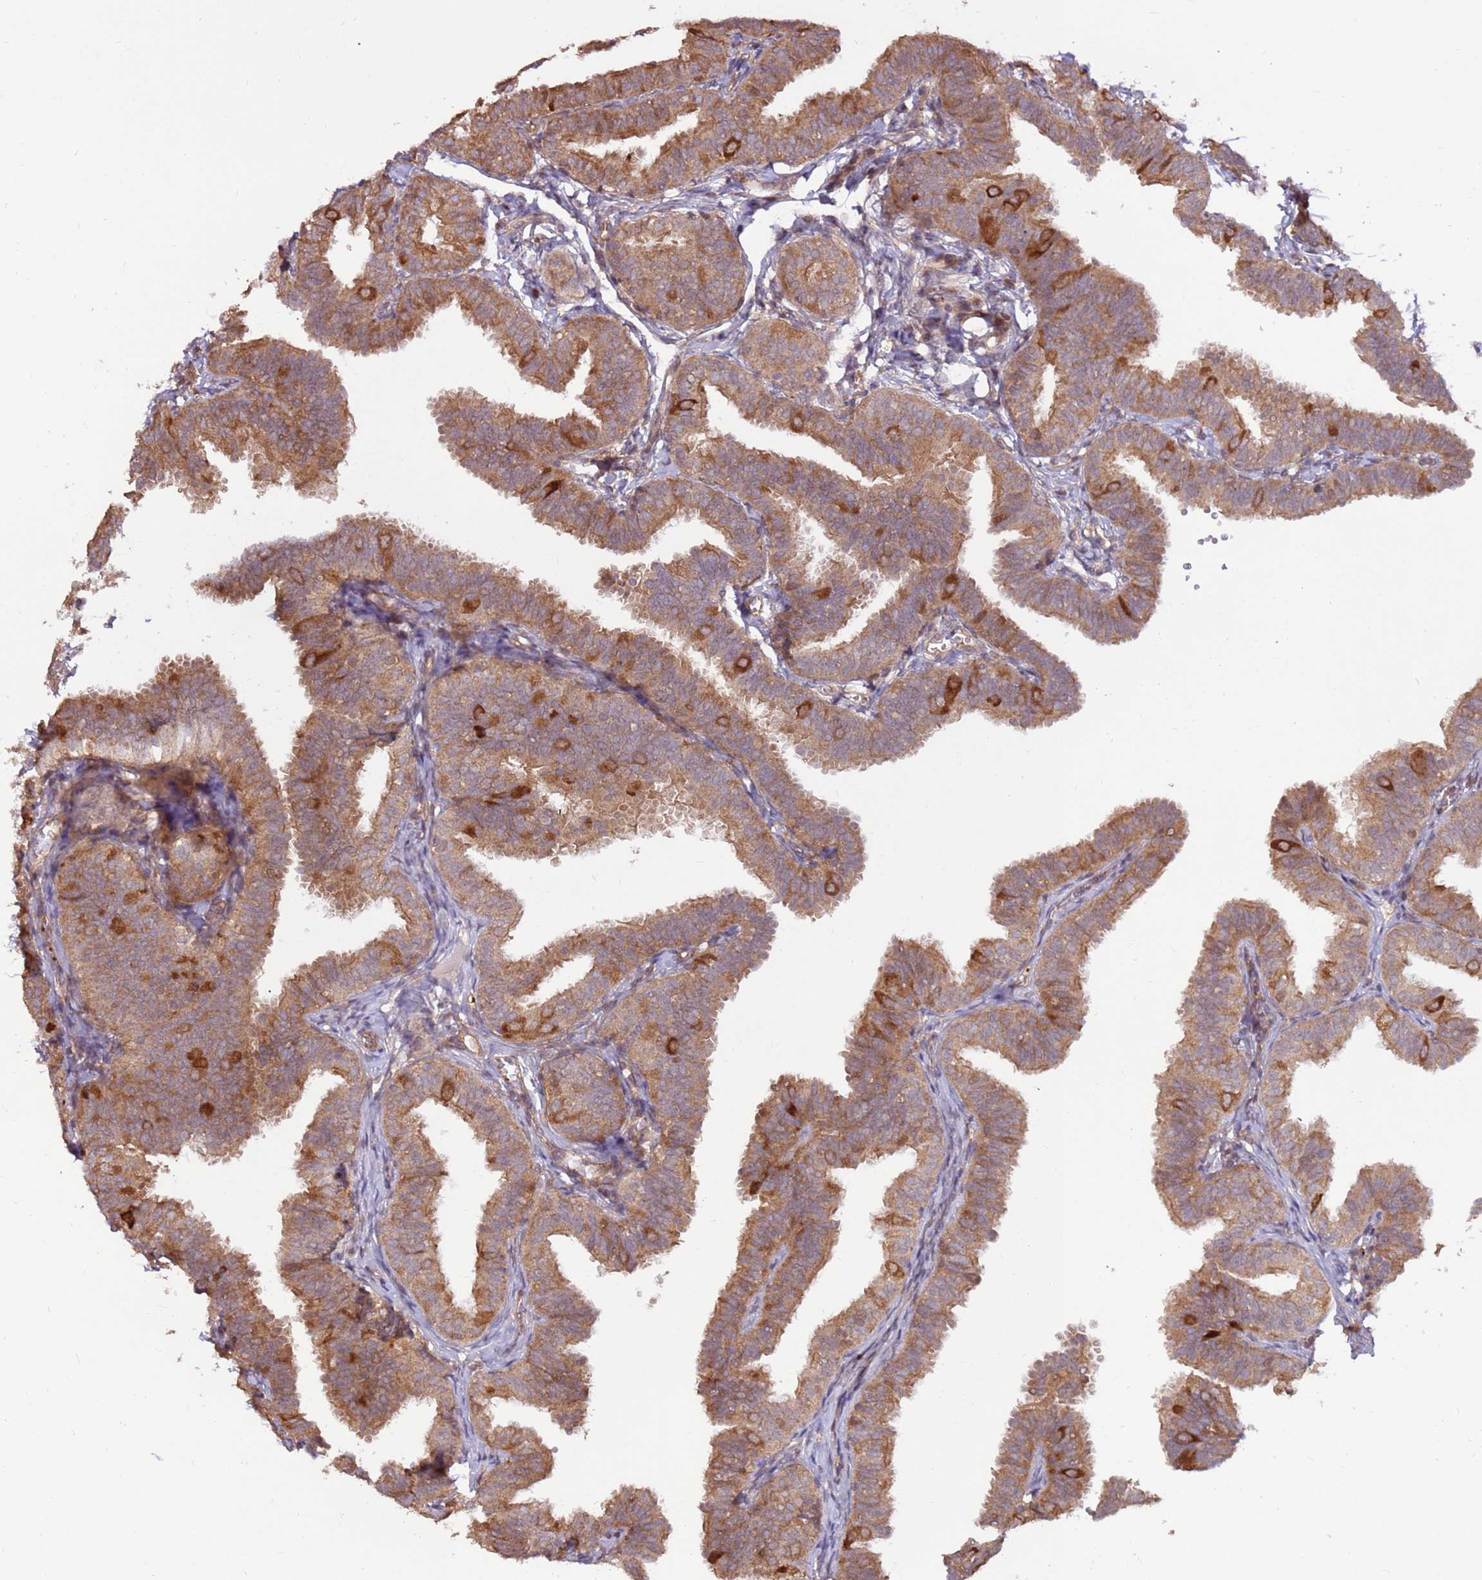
{"staining": {"intensity": "moderate", "quantity": ">75%", "location": "cytoplasmic/membranous,nuclear"}, "tissue": "fallopian tube", "cell_type": "Glandular cells", "image_type": "normal", "snomed": [{"axis": "morphology", "description": "Normal tissue, NOS"}, {"axis": "topography", "description": "Fallopian tube"}], "caption": "Immunohistochemical staining of unremarkable human fallopian tube exhibits moderate cytoplasmic/membranous,nuclear protein expression in approximately >75% of glandular cells.", "gene": "CCDC112", "patient": {"sex": "female", "age": 35}}